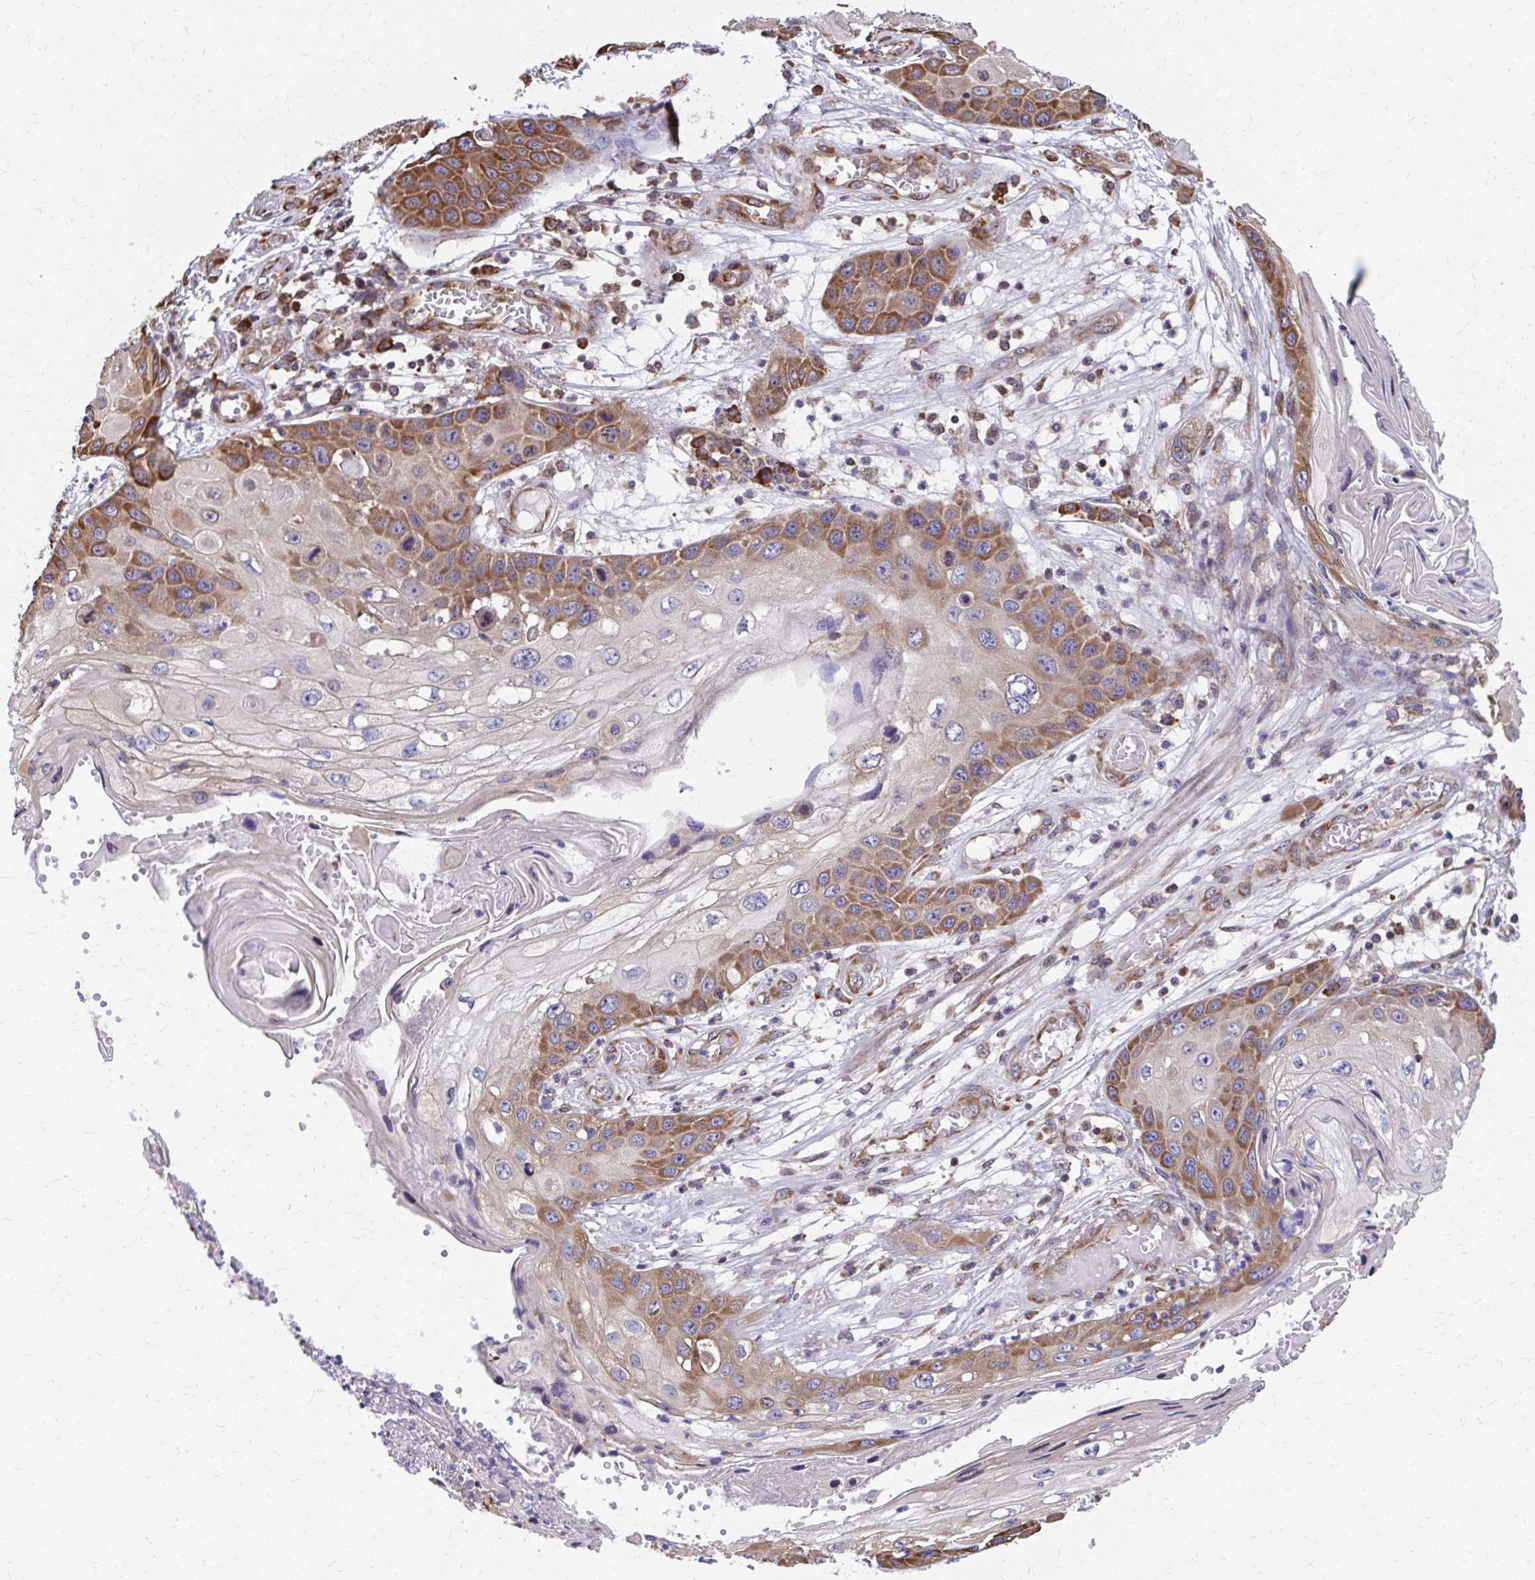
{"staining": {"intensity": "moderate", "quantity": "25%-75%", "location": "cytoplasmic/membranous"}, "tissue": "skin cancer", "cell_type": "Tumor cells", "image_type": "cancer", "snomed": [{"axis": "morphology", "description": "Squamous cell carcinoma, NOS"}, {"axis": "topography", "description": "Skin"}, {"axis": "topography", "description": "Vulva"}], "caption": "IHC of human skin squamous cell carcinoma displays medium levels of moderate cytoplasmic/membranous positivity in approximately 25%-75% of tumor cells.", "gene": "ZNF778", "patient": {"sex": "female", "age": 44}}